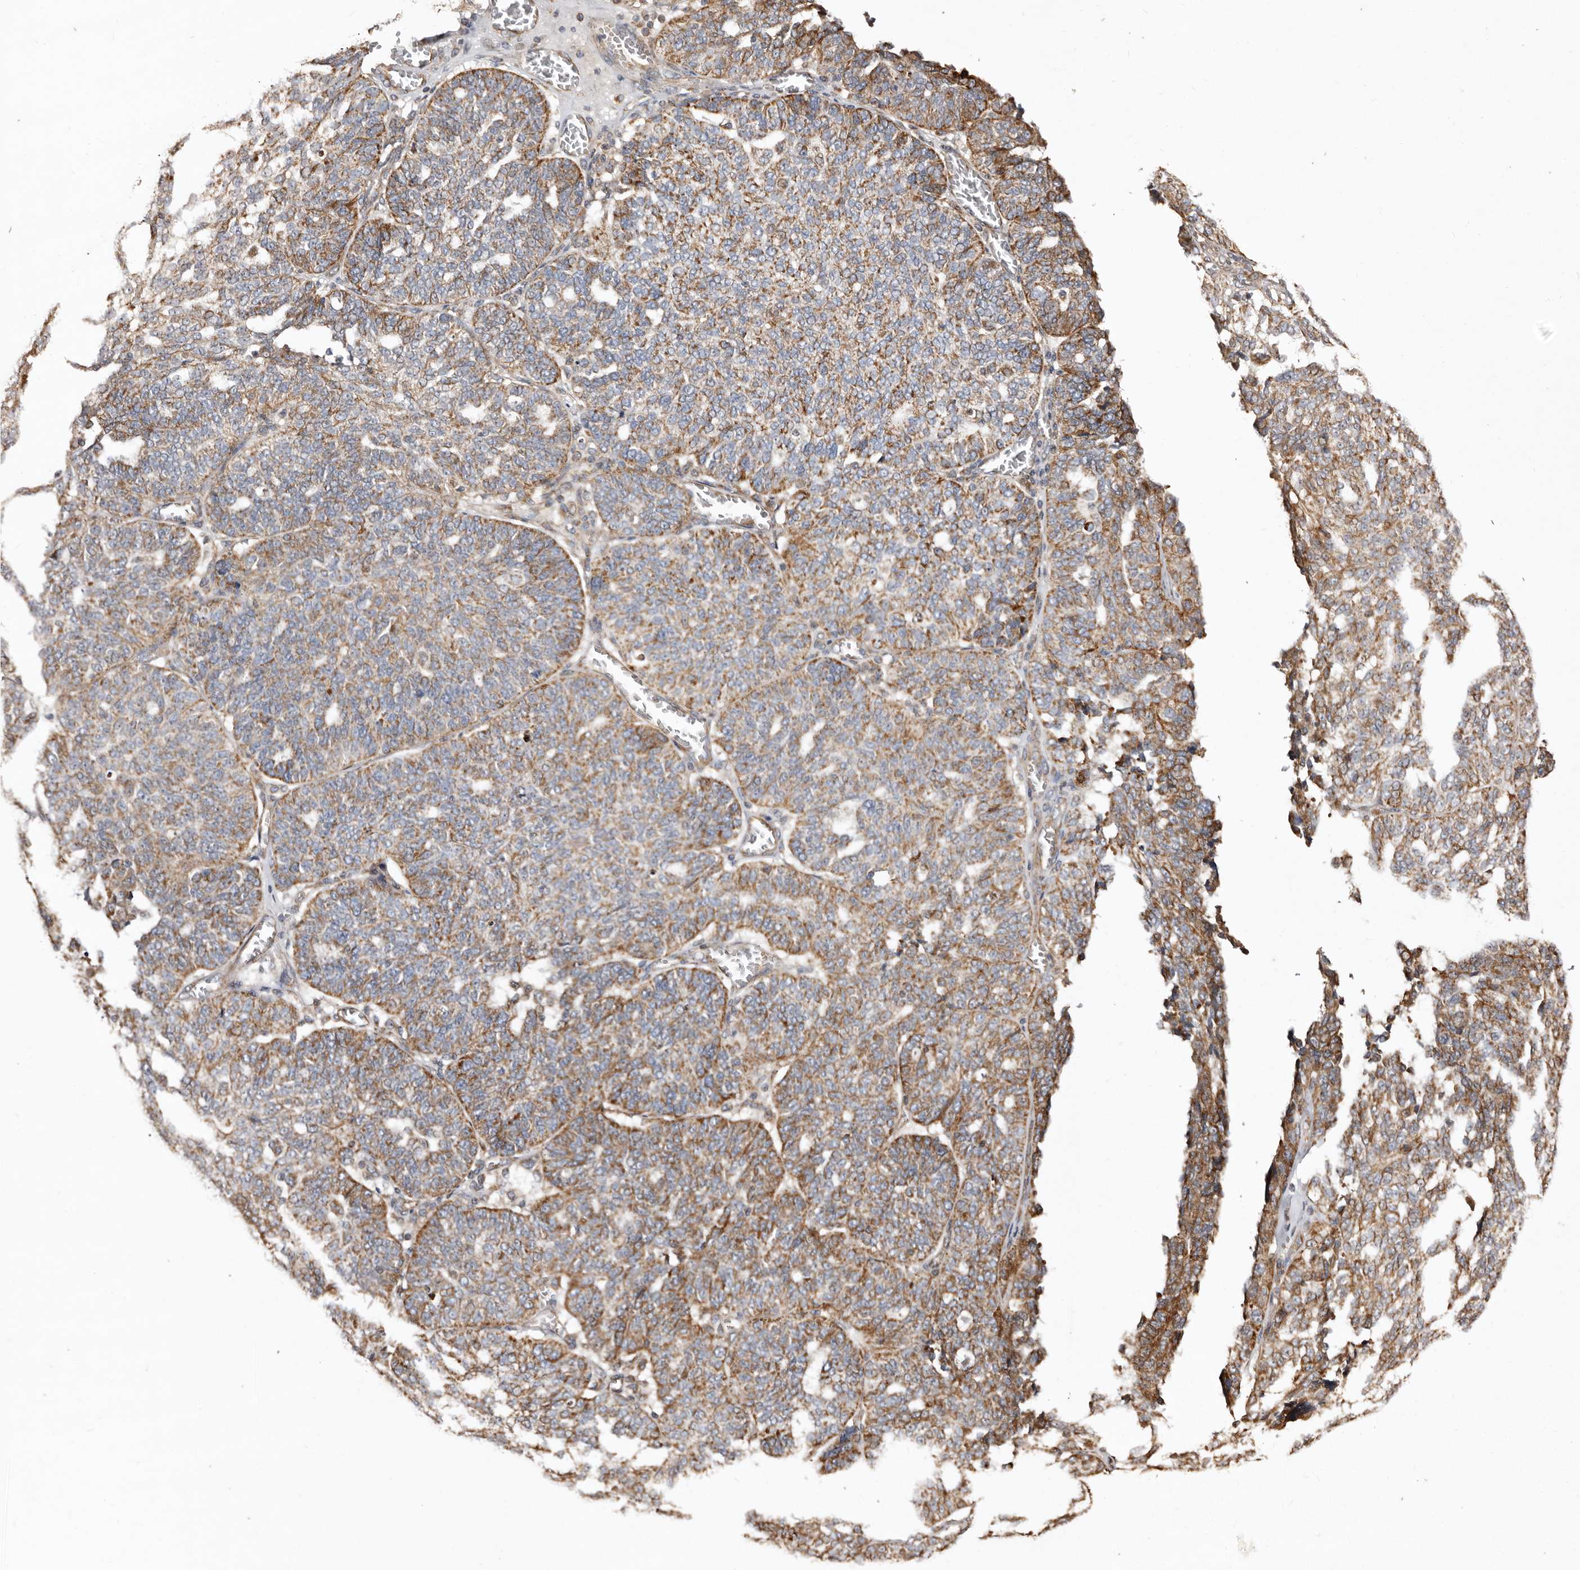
{"staining": {"intensity": "moderate", "quantity": ">75%", "location": "cytoplasmic/membranous"}, "tissue": "ovarian cancer", "cell_type": "Tumor cells", "image_type": "cancer", "snomed": [{"axis": "morphology", "description": "Cystadenocarcinoma, serous, NOS"}, {"axis": "topography", "description": "Ovary"}], "caption": "Tumor cells demonstrate medium levels of moderate cytoplasmic/membranous expression in about >75% of cells in ovarian cancer. The staining was performed using DAB (3,3'-diaminobenzidine), with brown indicating positive protein expression. Nuclei are stained blue with hematoxylin.", "gene": "MACC1", "patient": {"sex": "female", "age": 59}}